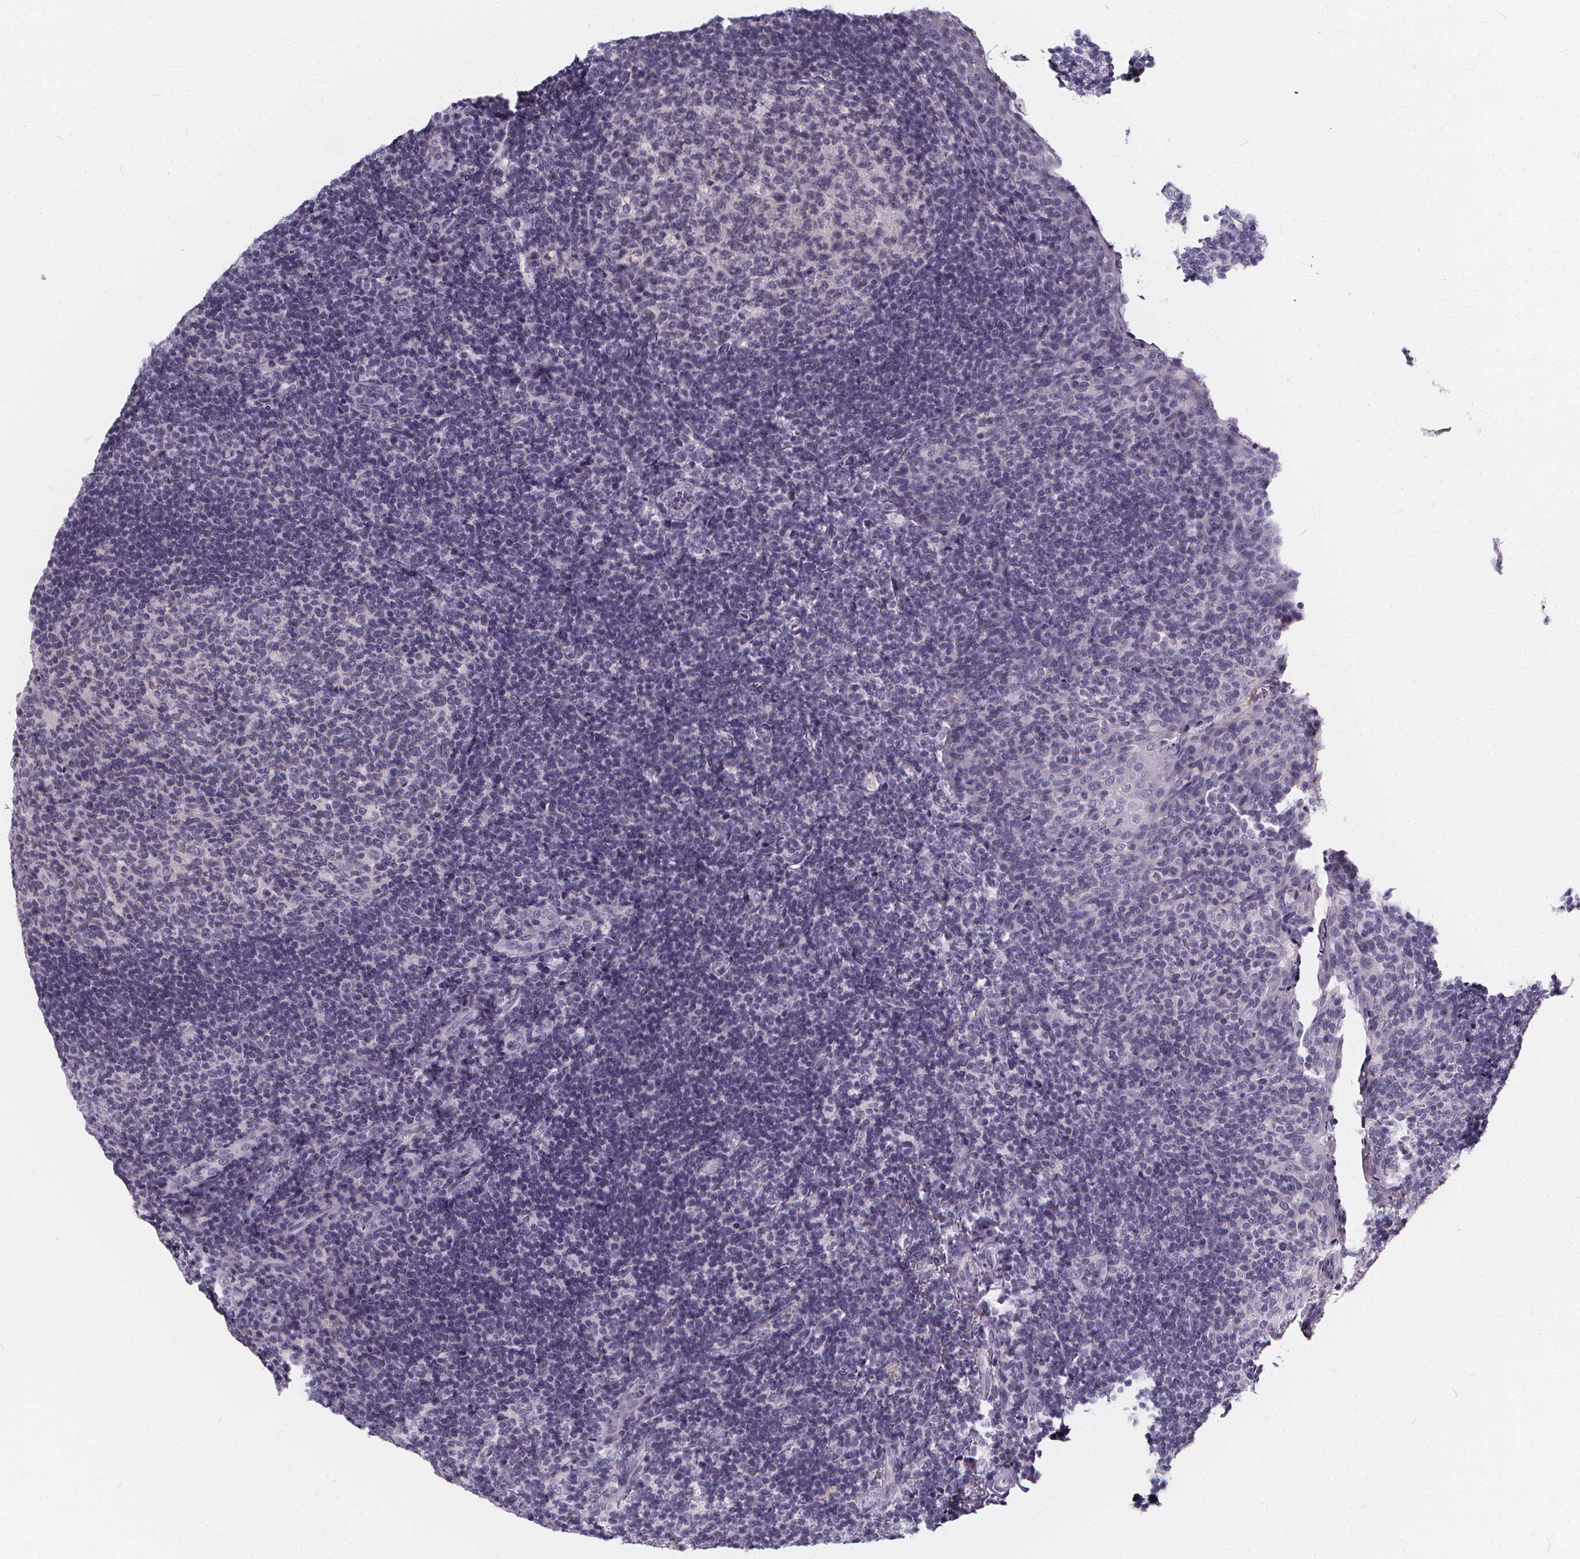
{"staining": {"intensity": "negative", "quantity": "none", "location": "none"}, "tissue": "tonsil", "cell_type": "Germinal center cells", "image_type": "normal", "snomed": [{"axis": "morphology", "description": "Normal tissue, NOS"}, {"axis": "topography", "description": "Tonsil"}], "caption": "A histopathology image of tonsil stained for a protein exhibits no brown staining in germinal center cells.", "gene": "SPEF2", "patient": {"sex": "female", "age": 10}}